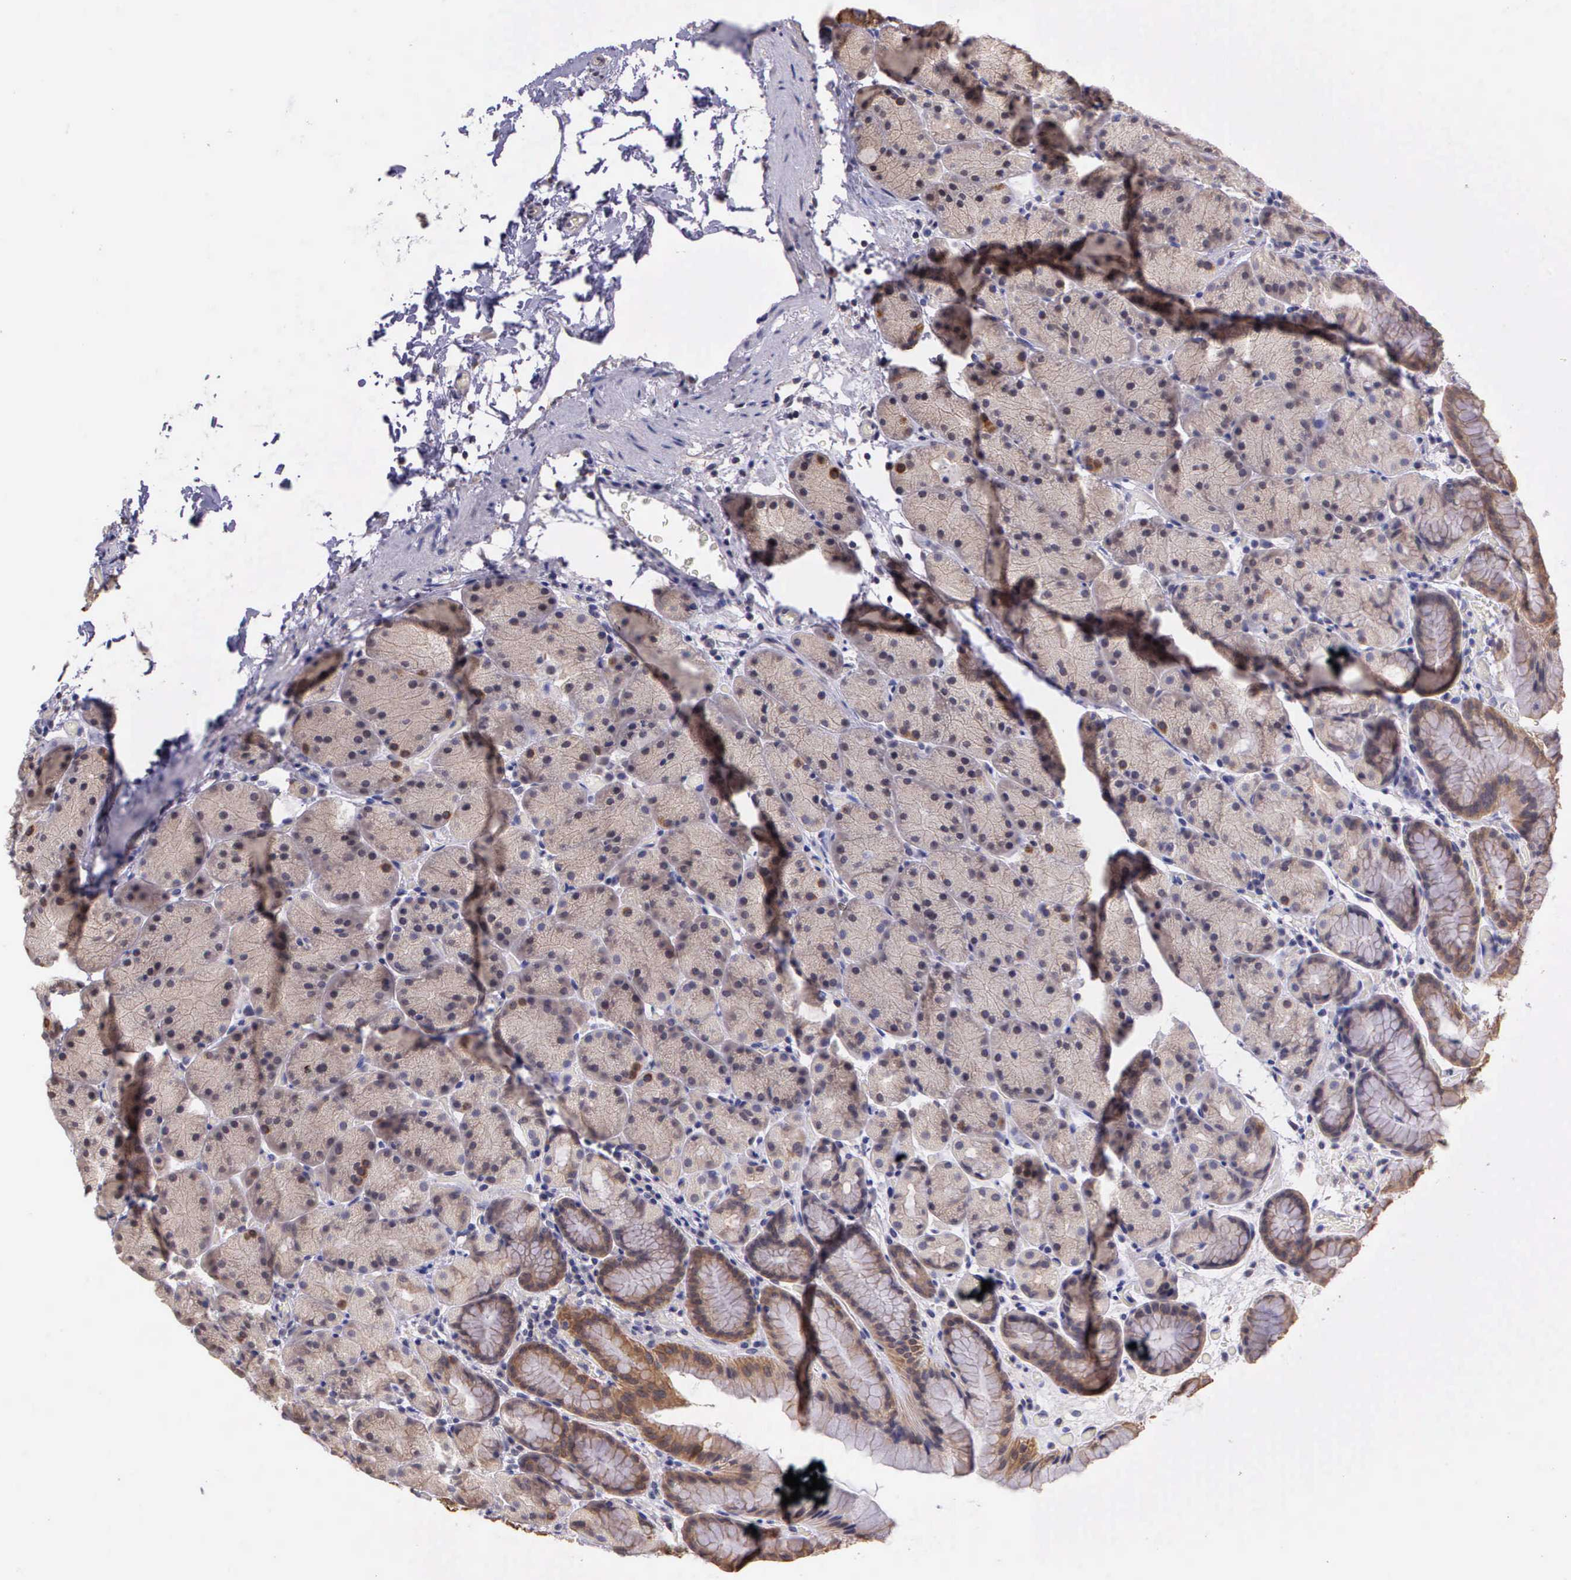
{"staining": {"intensity": "weak", "quantity": ">75%", "location": "cytoplasmic/membranous"}, "tissue": "stomach", "cell_type": "Glandular cells", "image_type": "normal", "snomed": [{"axis": "morphology", "description": "Normal tissue, NOS"}, {"axis": "topography", "description": "Stomach, upper"}], "caption": "A brown stain shows weak cytoplasmic/membranous expression of a protein in glandular cells of unremarkable human stomach. Using DAB (brown) and hematoxylin (blue) stains, captured at high magnification using brightfield microscopy.", "gene": "IGBP1P2", "patient": {"sex": "male", "age": 47}}